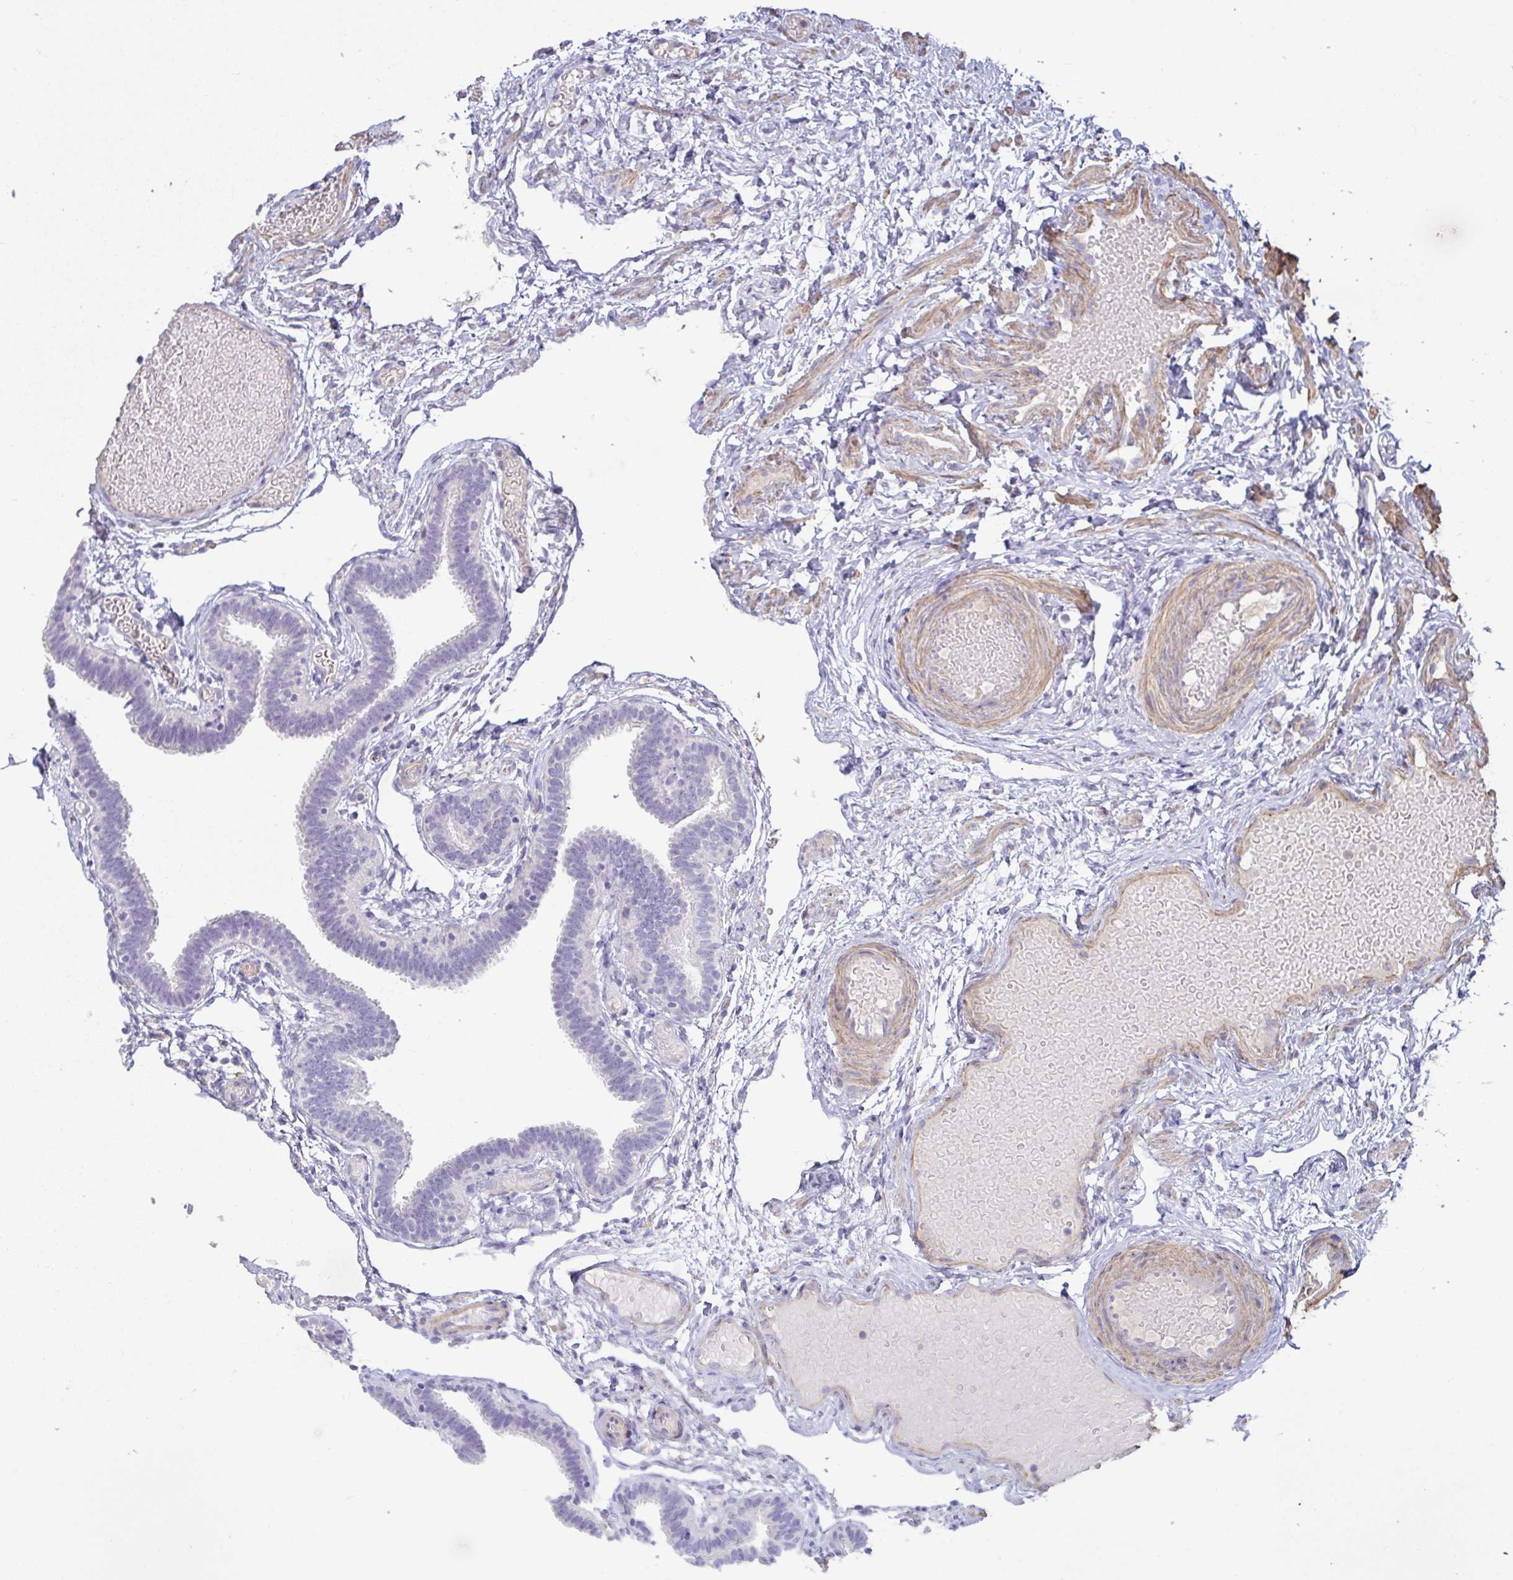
{"staining": {"intensity": "negative", "quantity": "none", "location": "none"}, "tissue": "fallopian tube", "cell_type": "Glandular cells", "image_type": "normal", "snomed": [{"axis": "morphology", "description": "Normal tissue, NOS"}, {"axis": "topography", "description": "Fallopian tube"}], "caption": "Protein analysis of benign fallopian tube shows no significant staining in glandular cells.", "gene": "PYGM", "patient": {"sex": "female", "age": 37}}